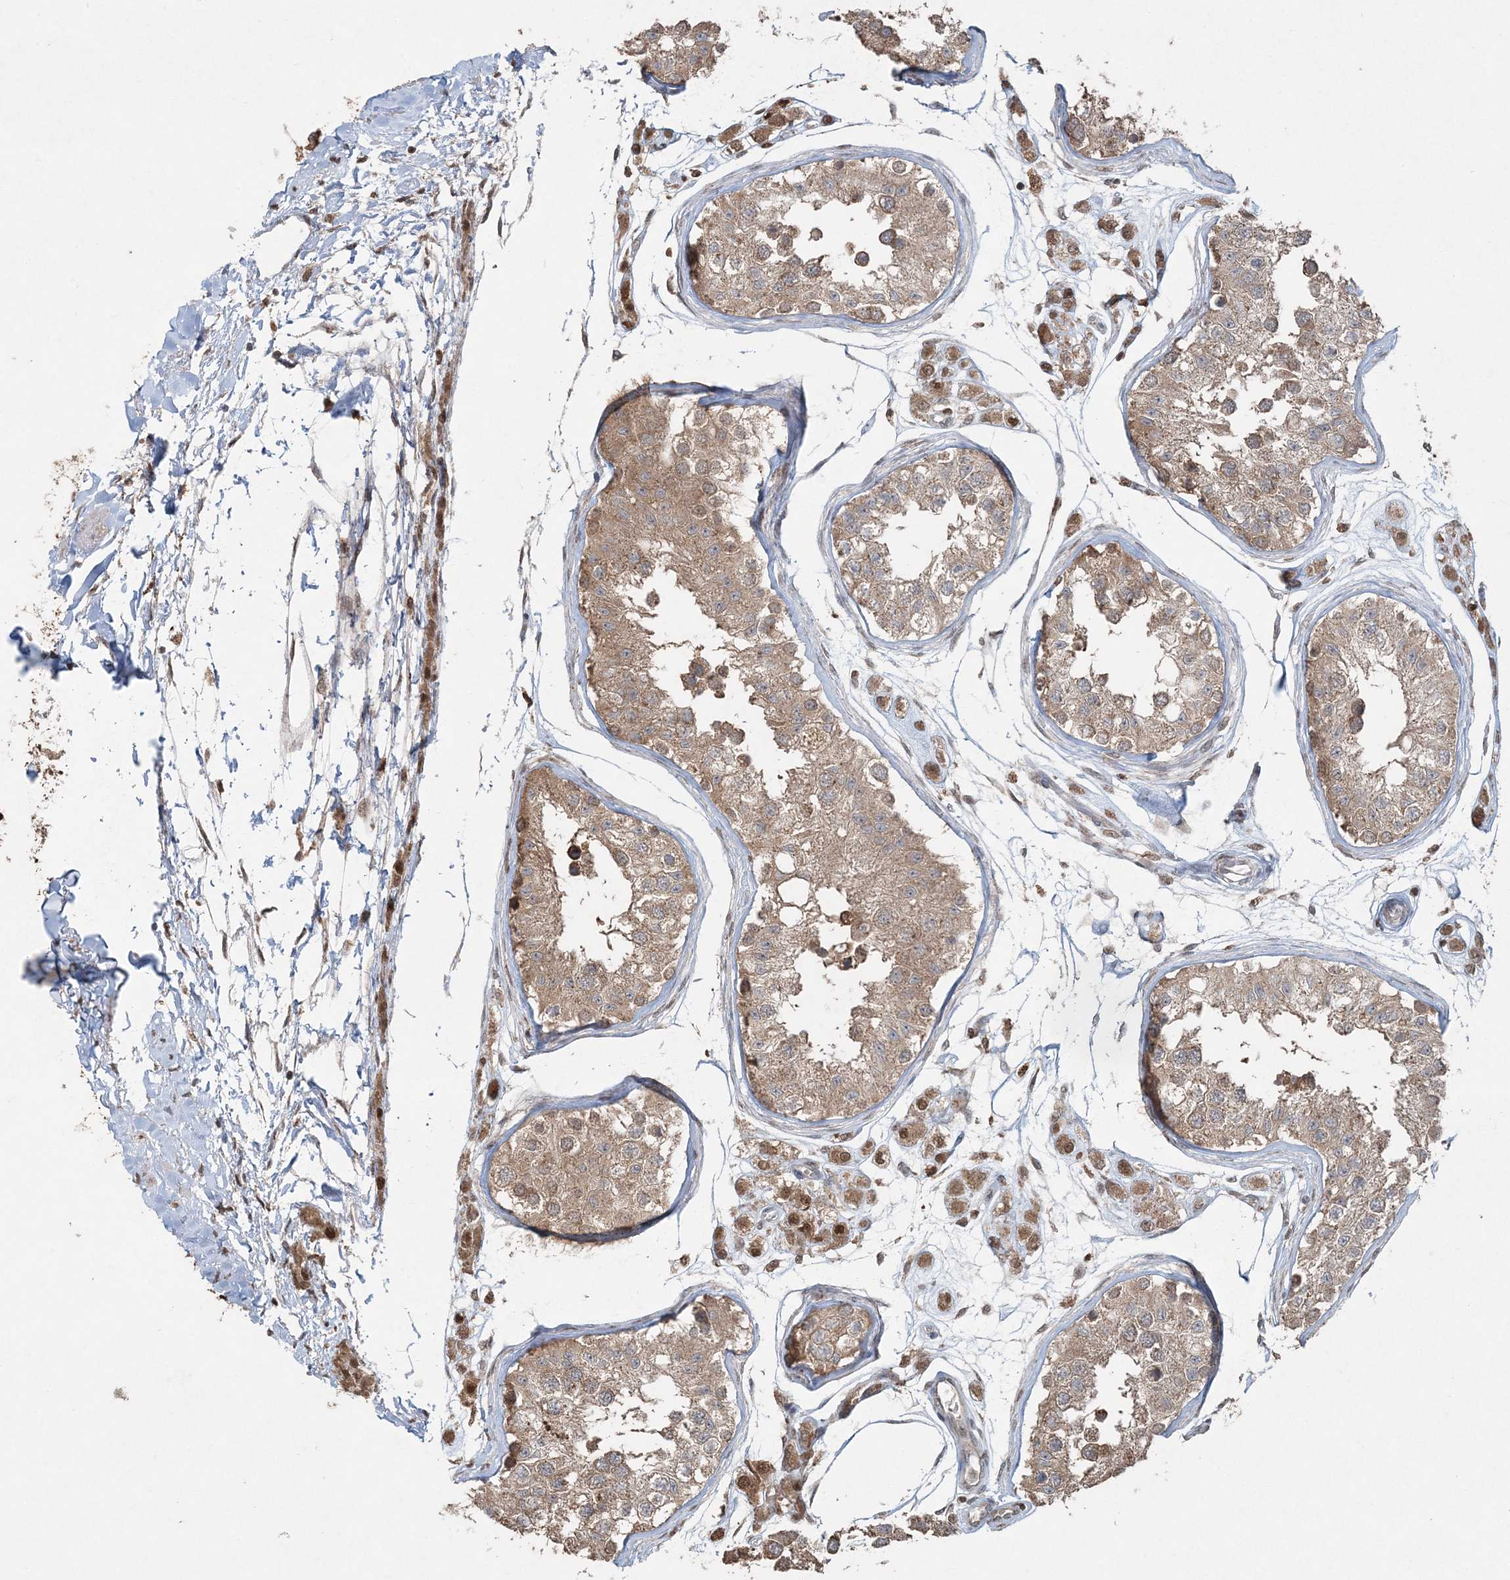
{"staining": {"intensity": "moderate", "quantity": ">75%", "location": "cytoplasmic/membranous,nuclear"}, "tissue": "testis", "cell_type": "Cells in seminiferous ducts", "image_type": "normal", "snomed": [{"axis": "morphology", "description": "Normal tissue, NOS"}, {"axis": "morphology", "description": "Adenocarcinoma, metastatic, NOS"}, {"axis": "topography", "description": "Testis"}], "caption": "The micrograph exhibits a brown stain indicating the presence of a protein in the cytoplasmic/membranous,nuclear of cells in seminiferous ducts in testis. (DAB (3,3'-diaminobenzidine) IHC with brightfield microscopy, high magnification).", "gene": "SLU7", "patient": {"sex": "male", "age": 26}}